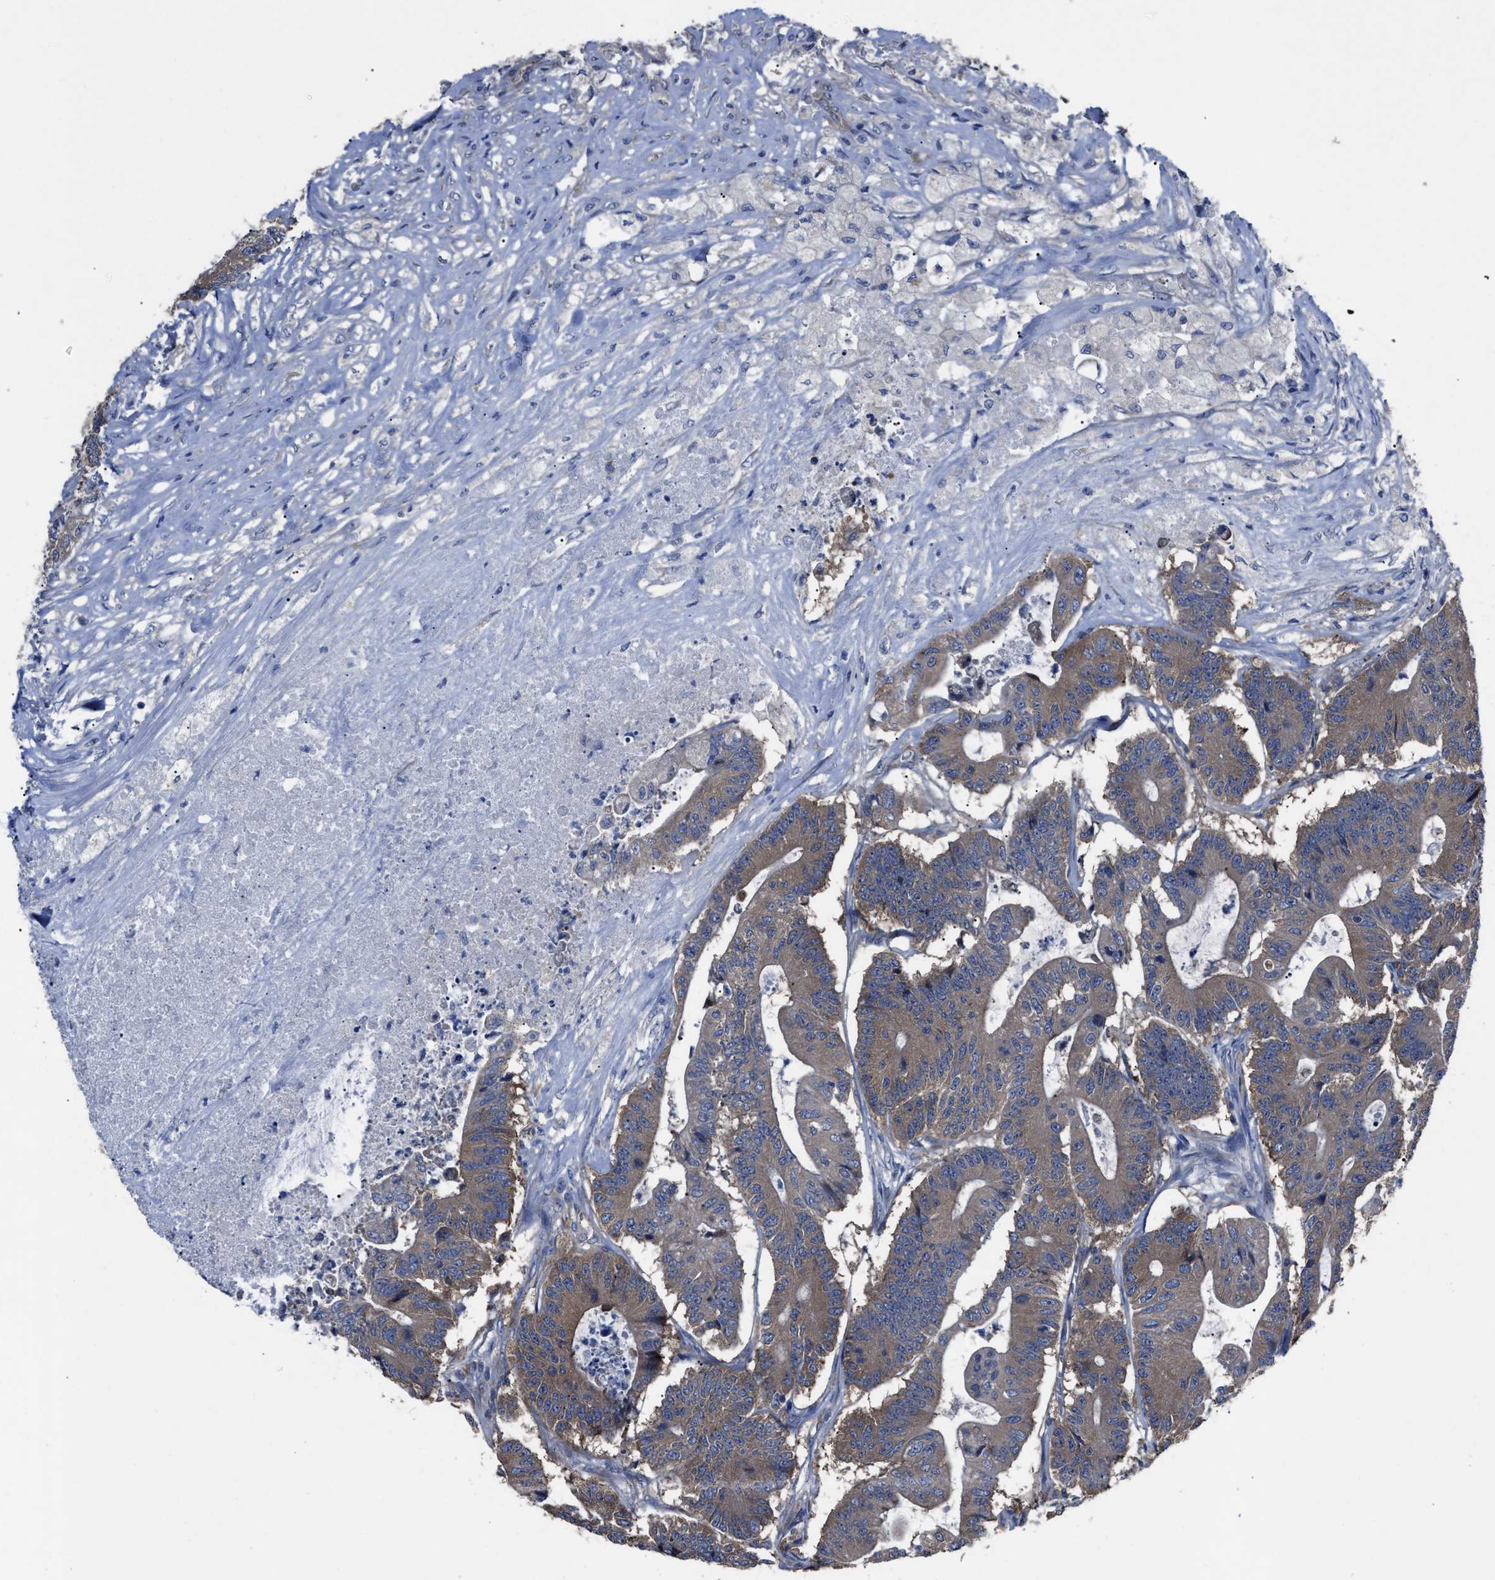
{"staining": {"intensity": "weak", "quantity": ">75%", "location": "cytoplasmic/membranous"}, "tissue": "colorectal cancer", "cell_type": "Tumor cells", "image_type": "cancer", "snomed": [{"axis": "morphology", "description": "Adenocarcinoma, NOS"}, {"axis": "topography", "description": "Colon"}], "caption": "Human colorectal cancer (adenocarcinoma) stained with a brown dye exhibits weak cytoplasmic/membranous positive positivity in about >75% of tumor cells.", "gene": "UPF1", "patient": {"sex": "female", "age": 84}}